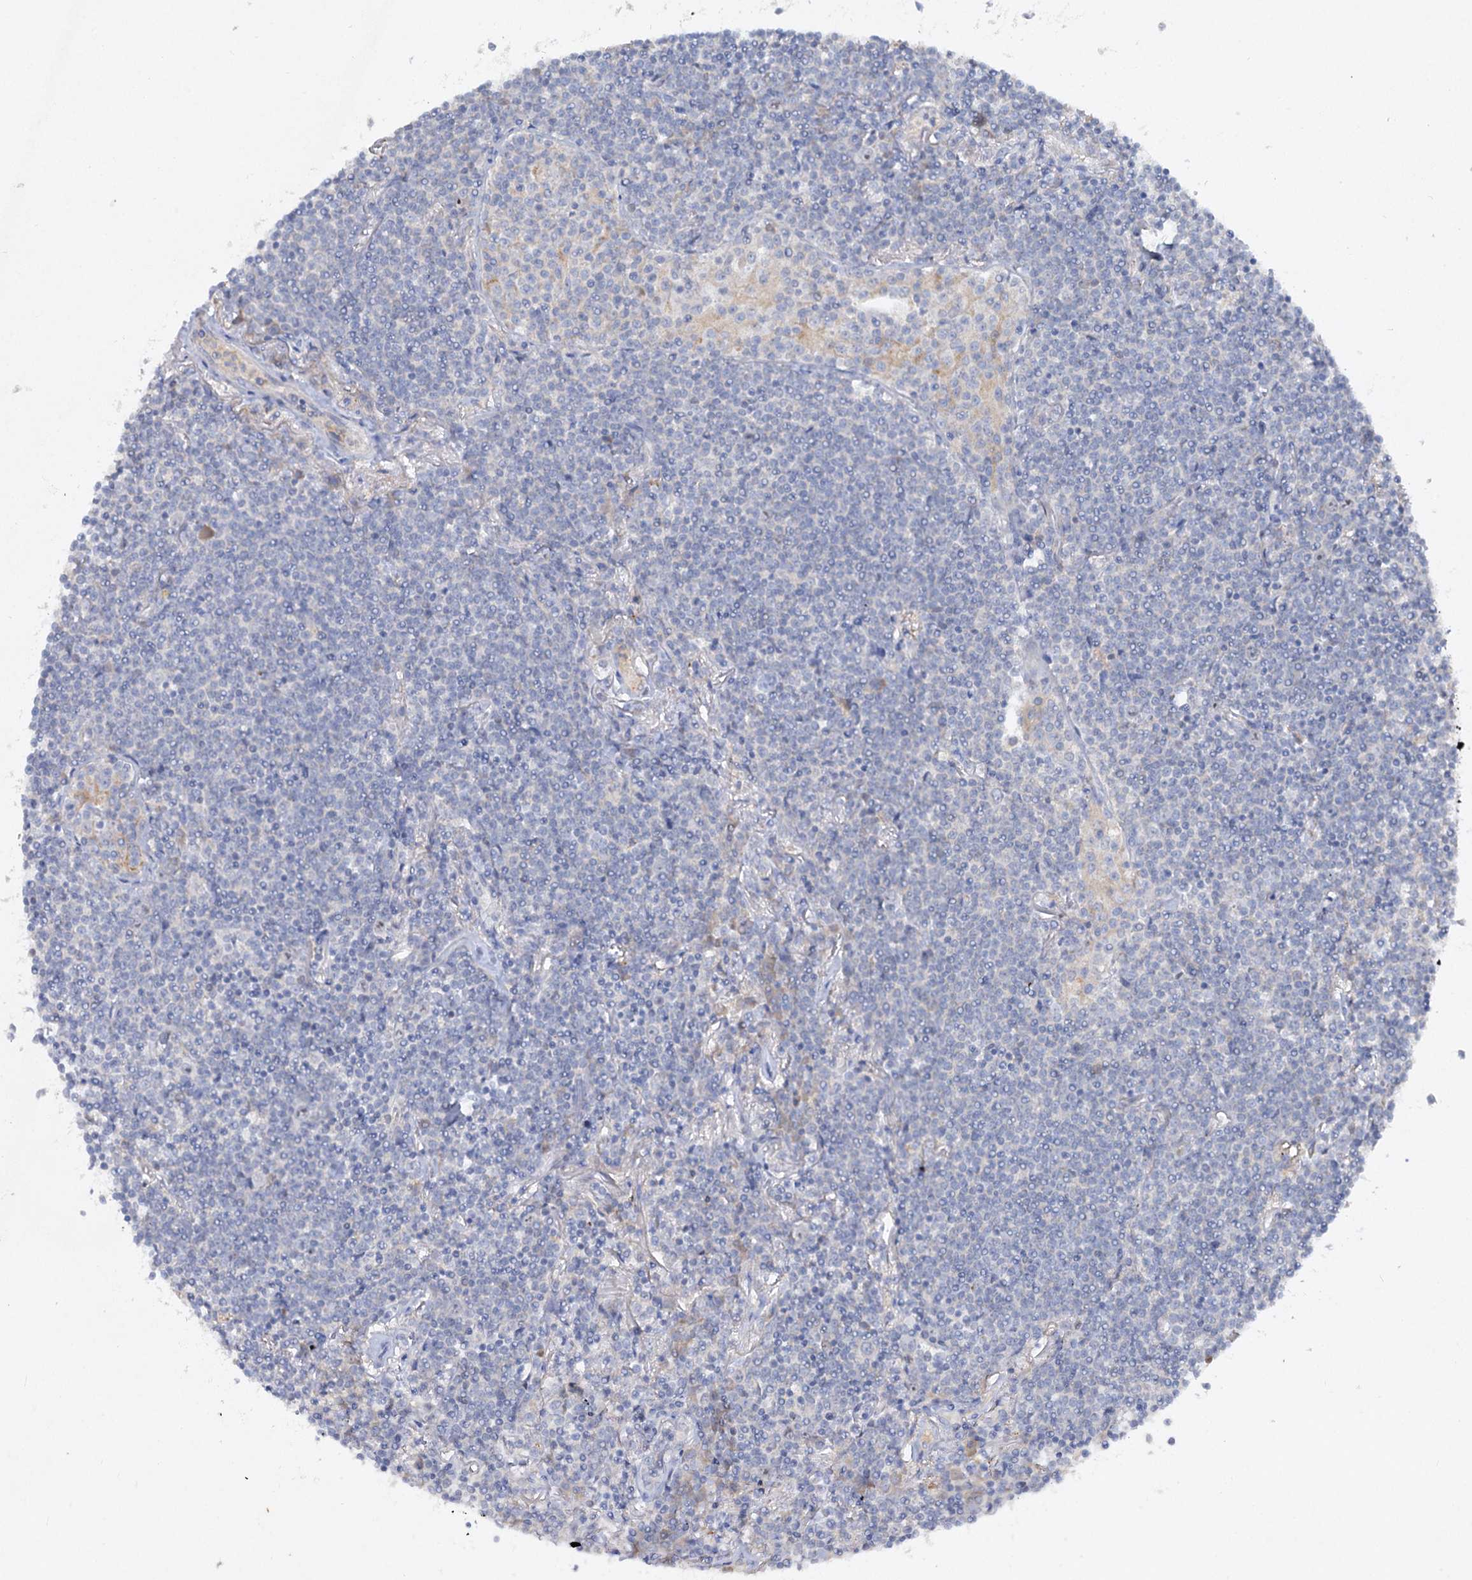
{"staining": {"intensity": "negative", "quantity": "none", "location": "none"}, "tissue": "lymphoma", "cell_type": "Tumor cells", "image_type": "cancer", "snomed": [{"axis": "morphology", "description": "Malignant lymphoma, non-Hodgkin's type, Low grade"}, {"axis": "topography", "description": "Lung"}], "caption": "Histopathology image shows no protein expression in tumor cells of low-grade malignant lymphoma, non-Hodgkin's type tissue.", "gene": "ATP4A", "patient": {"sex": "female", "age": 71}}